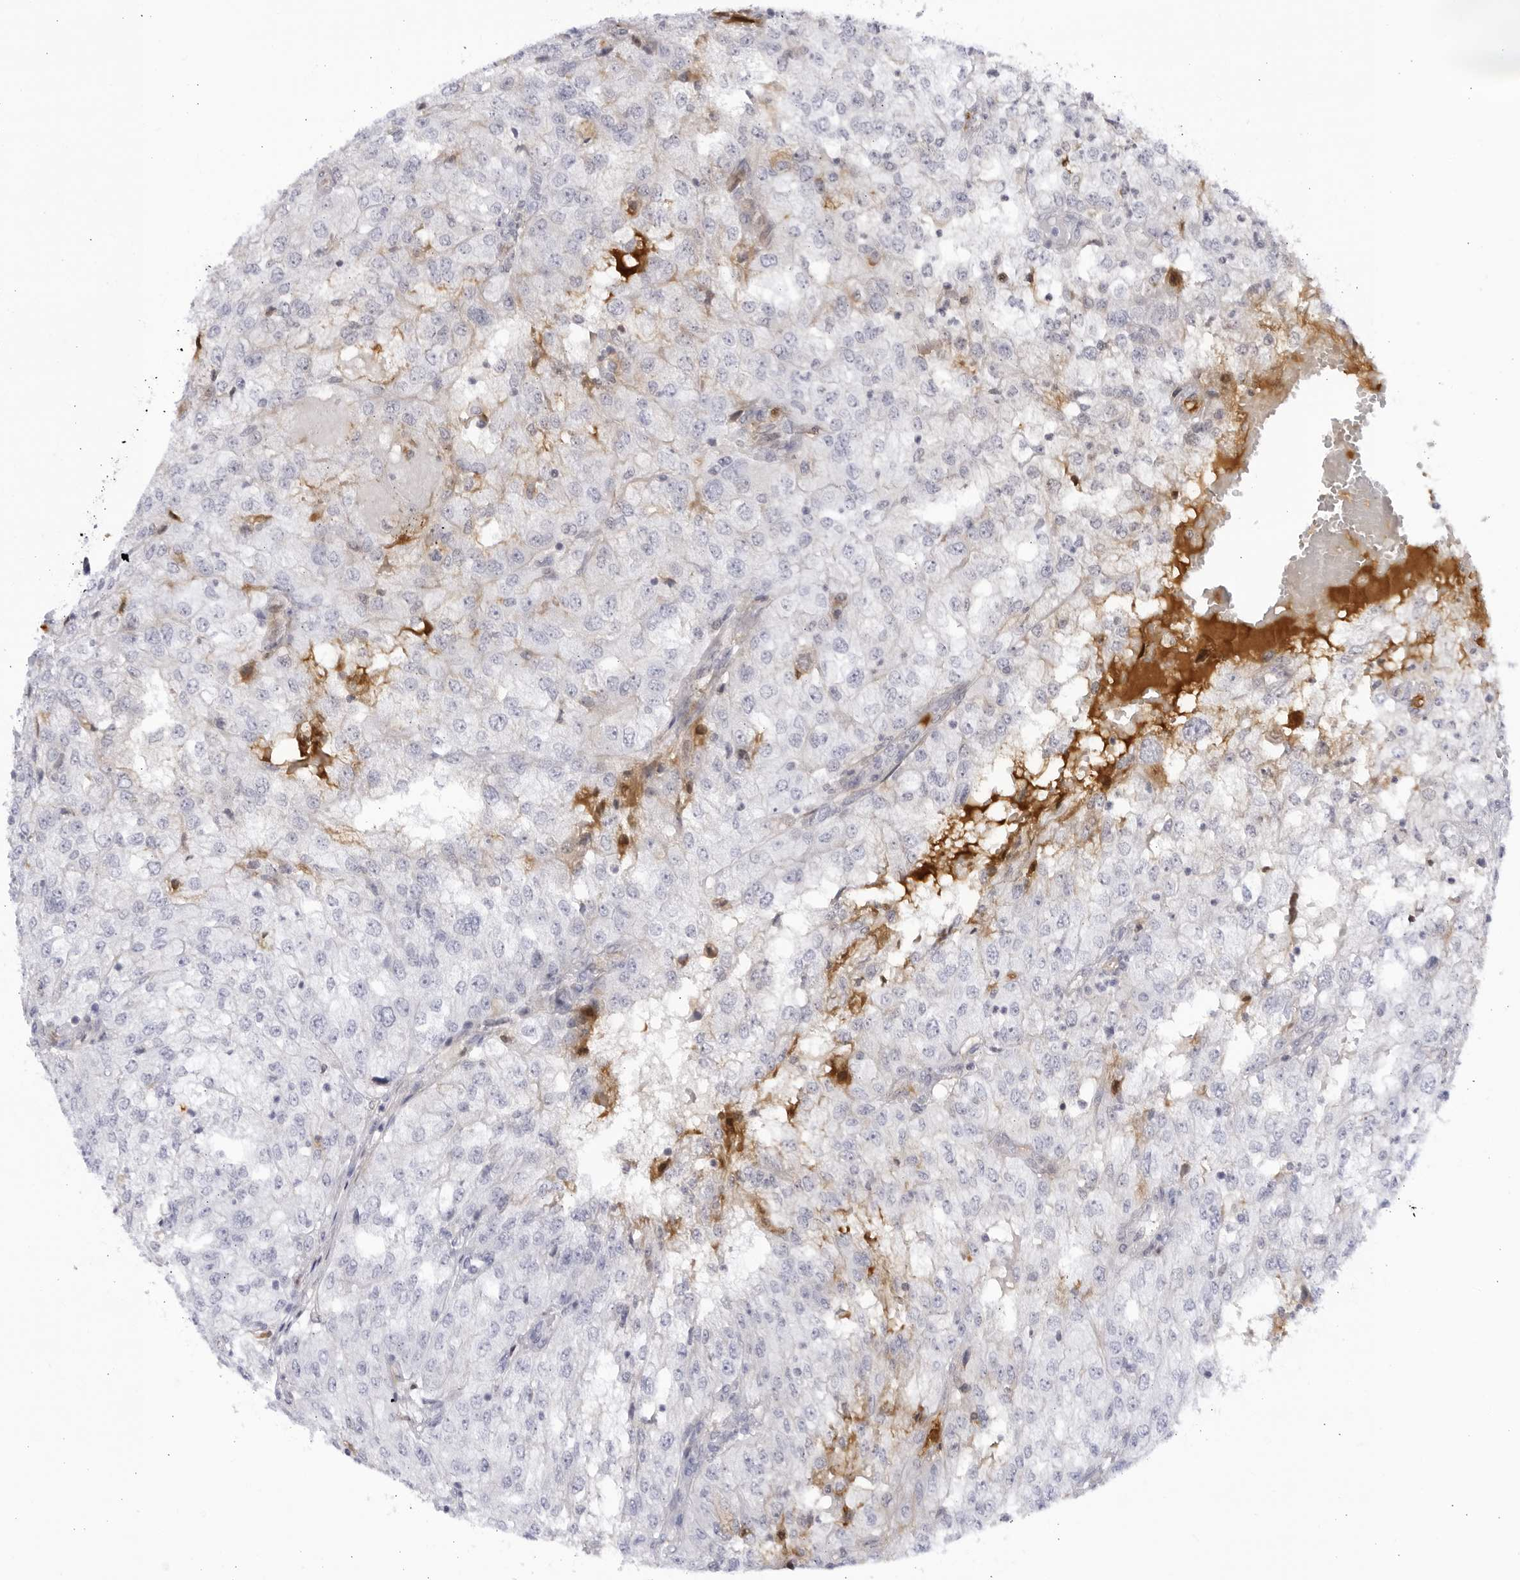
{"staining": {"intensity": "negative", "quantity": "none", "location": "none"}, "tissue": "renal cancer", "cell_type": "Tumor cells", "image_type": "cancer", "snomed": [{"axis": "morphology", "description": "Adenocarcinoma, NOS"}, {"axis": "topography", "description": "Kidney"}], "caption": "High power microscopy photomicrograph of an immunohistochemistry micrograph of renal adenocarcinoma, revealing no significant expression in tumor cells. The staining is performed using DAB brown chromogen with nuclei counter-stained in using hematoxylin.", "gene": "CNBD1", "patient": {"sex": "female", "age": 54}}